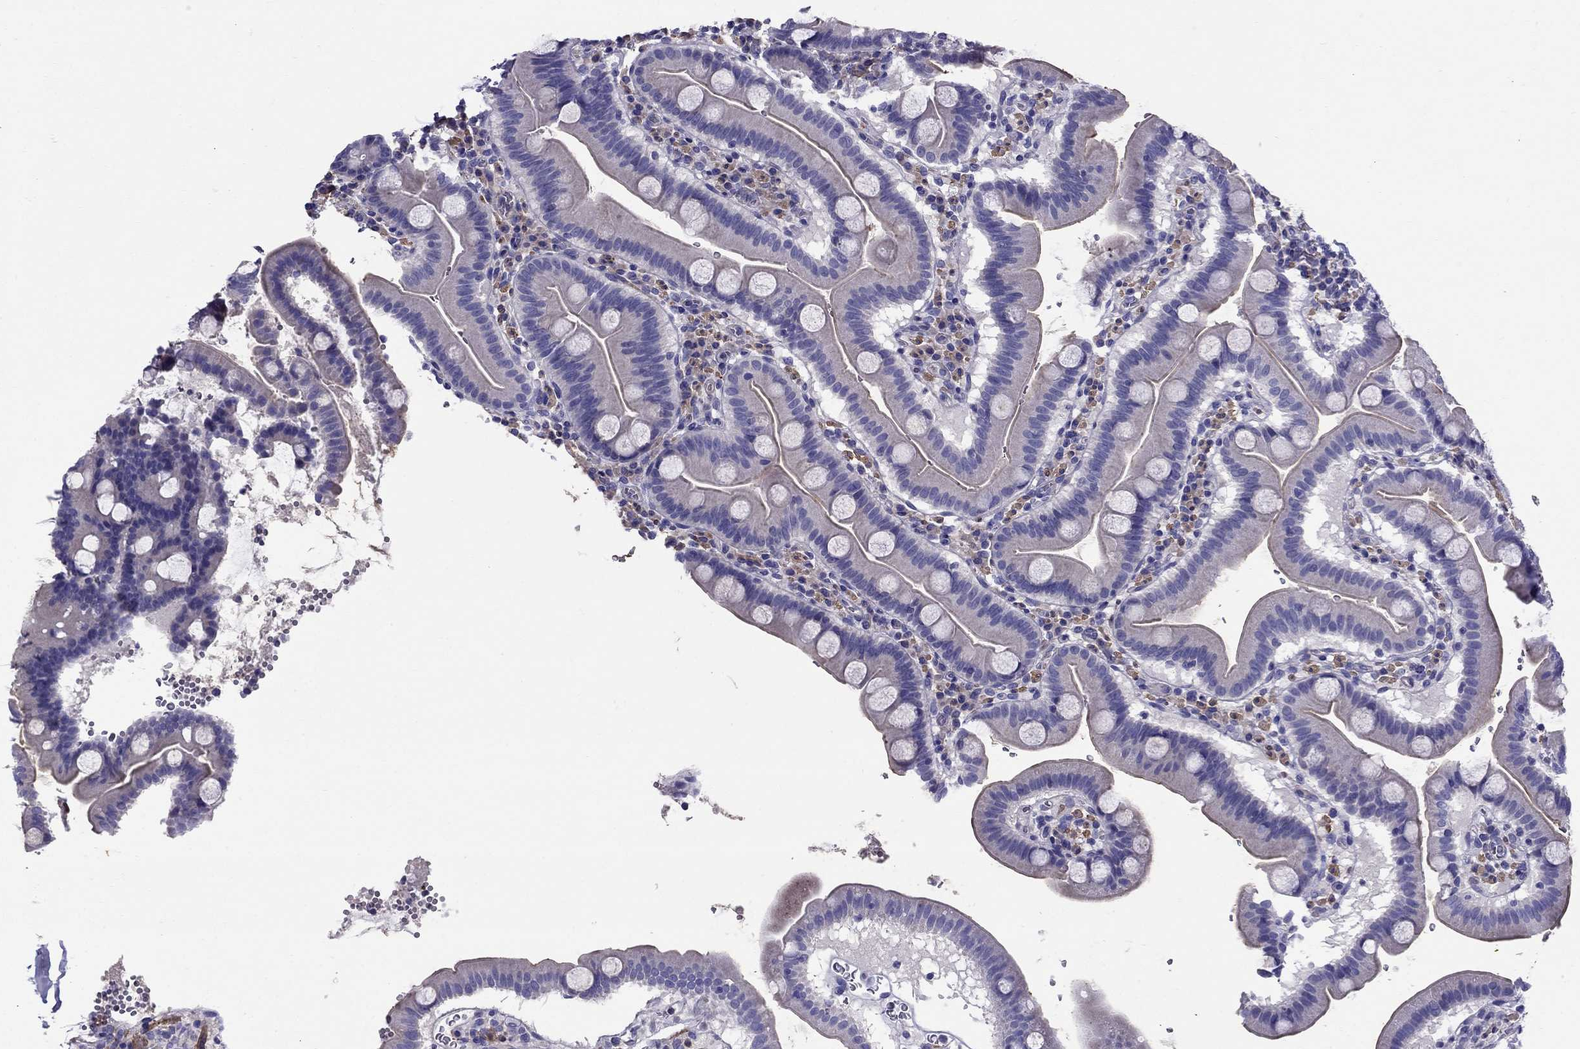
{"staining": {"intensity": "moderate", "quantity": "<25%", "location": "cytoplasmic/membranous"}, "tissue": "duodenum", "cell_type": "Glandular cells", "image_type": "normal", "snomed": [{"axis": "morphology", "description": "Normal tissue, NOS"}, {"axis": "topography", "description": "Duodenum"}], "caption": "Protein staining of benign duodenum demonstrates moderate cytoplasmic/membranous positivity in approximately <25% of glandular cells.", "gene": "GPR50", "patient": {"sex": "male", "age": 59}}